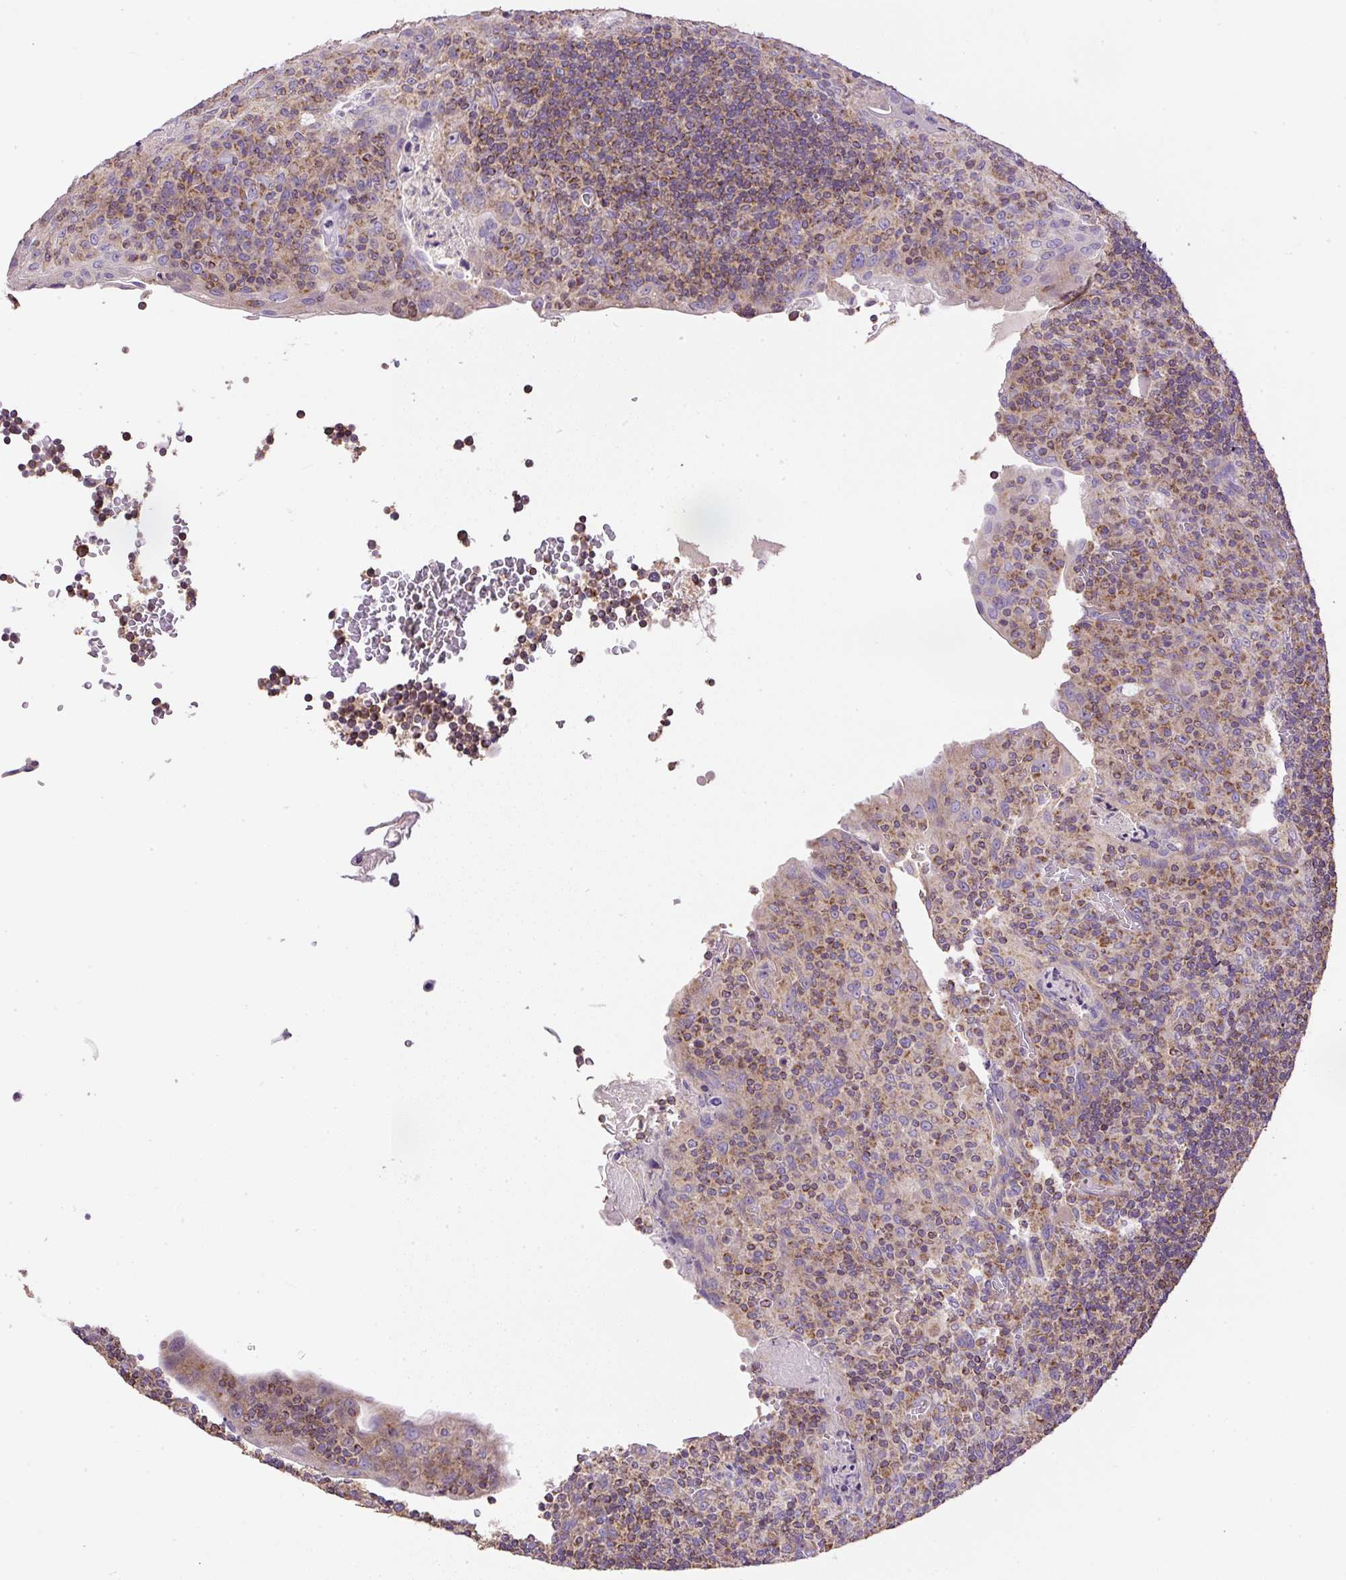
{"staining": {"intensity": "moderate", "quantity": "25%-75%", "location": "cytoplasmic/membranous"}, "tissue": "tonsil", "cell_type": "Germinal center cells", "image_type": "normal", "snomed": [{"axis": "morphology", "description": "Normal tissue, NOS"}, {"axis": "topography", "description": "Tonsil"}], "caption": "IHC image of benign tonsil: tonsil stained using immunohistochemistry (IHC) shows medium levels of moderate protein expression localized specifically in the cytoplasmic/membranous of germinal center cells, appearing as a cytoplasmic/membranous brown color.", "gene": "NDUFAF2", "patient": {"sex": "male", "age": 17}}